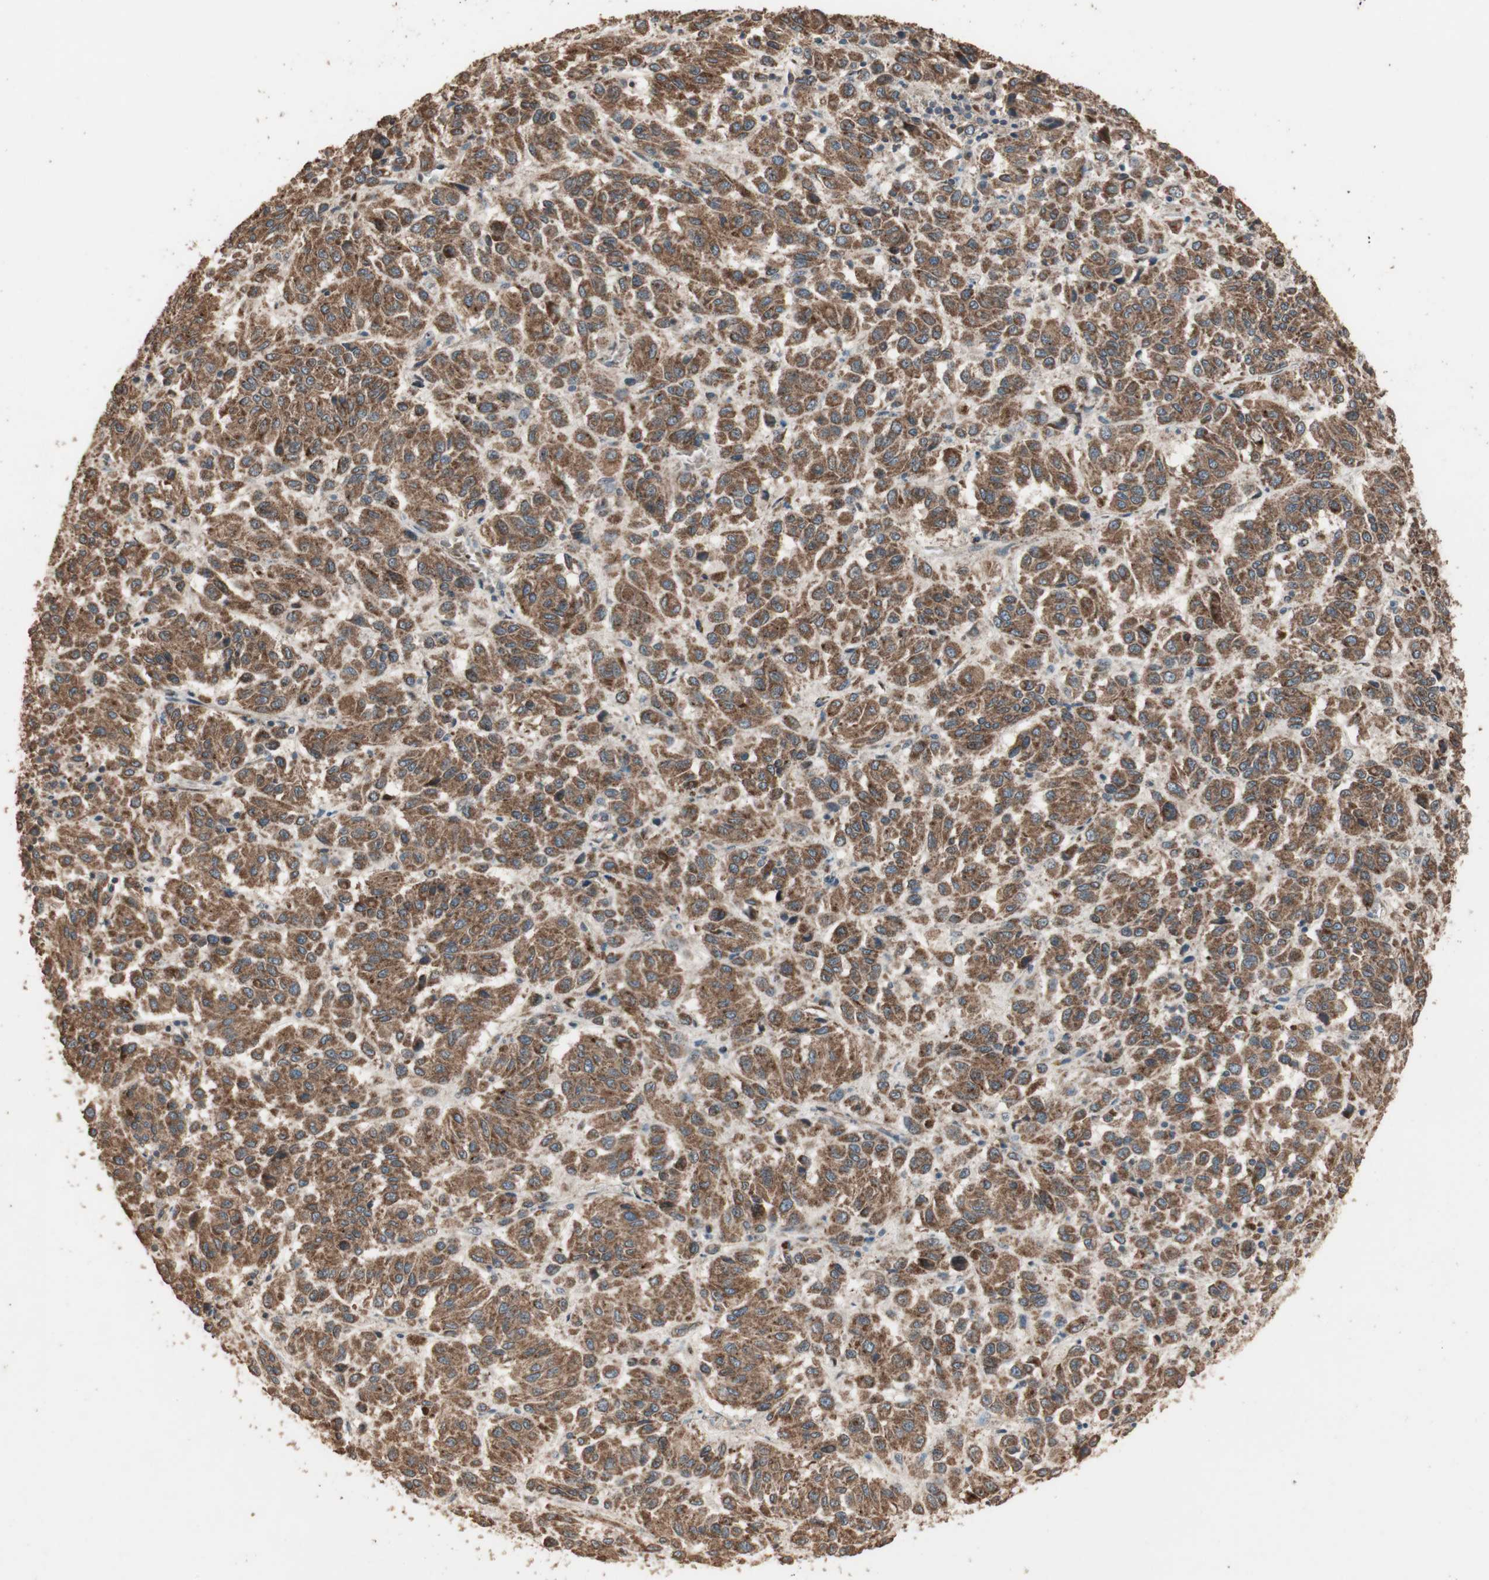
{"staining": {"intensity": "strong", "quantity": ">75%", "location": "cytoplasmic/membranous"}, "tissue": "melanoma", "cell_type": "Tumor cells", "image_type": "cancer", "snomed": [{"axis": "morphology", "description": "Malignant melanoma, Metastatic site"}, {"axis": "topography", "description": "Lung"}], "caption": "IHC photomicrograph of neoplastic tissue: malignant melanoma (metastatic site) stained using immunohistochemistry reveals high levels of strong protein expression localized specifically in the cytoplasmic/membranous of tumor cells, appearing as a cytoplasmic/membranous brown color.", "gene": "USP20", "patient": {"sex": "male", "age": 64}}